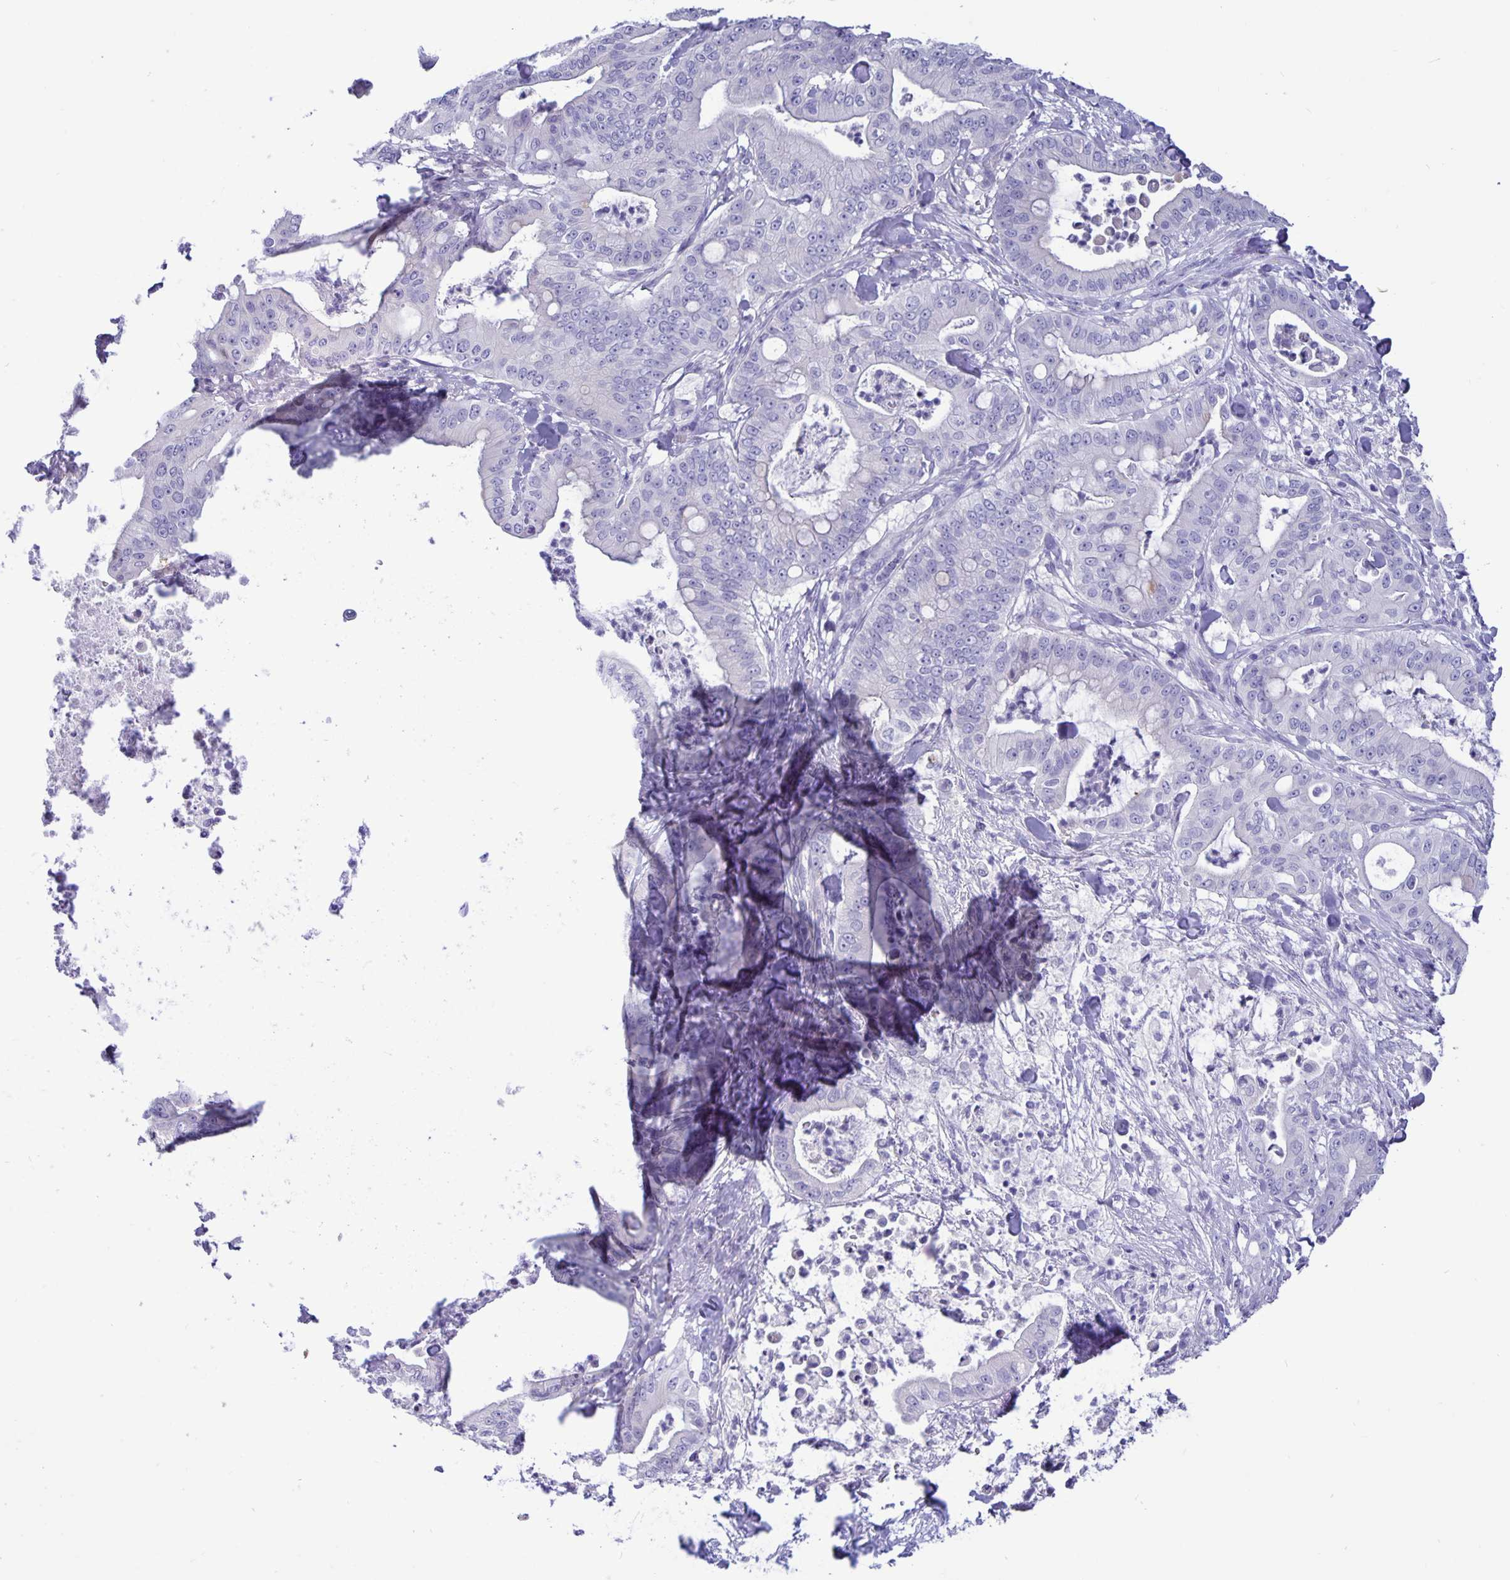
{"staining": {"intensity": "negative", "quantity": "none", "location": "none"}, "tissue": "pancreatic cancer", "cell_type": "Tumor cells", "image_type": "cancer", "snomed": [{"axis": "morphology", "description": "Adenocarcinoma, NOS"}, {"axis": "topography", "description": "Pancreas"}], "caption": "Pancreatic cancer (adenocarcinoma) stained for a protein using immunohistochemistry (IHC) exhibits no staining tumor cells.", "gene": "ERMN", "patient": {"sex": "male", "age": 71}}